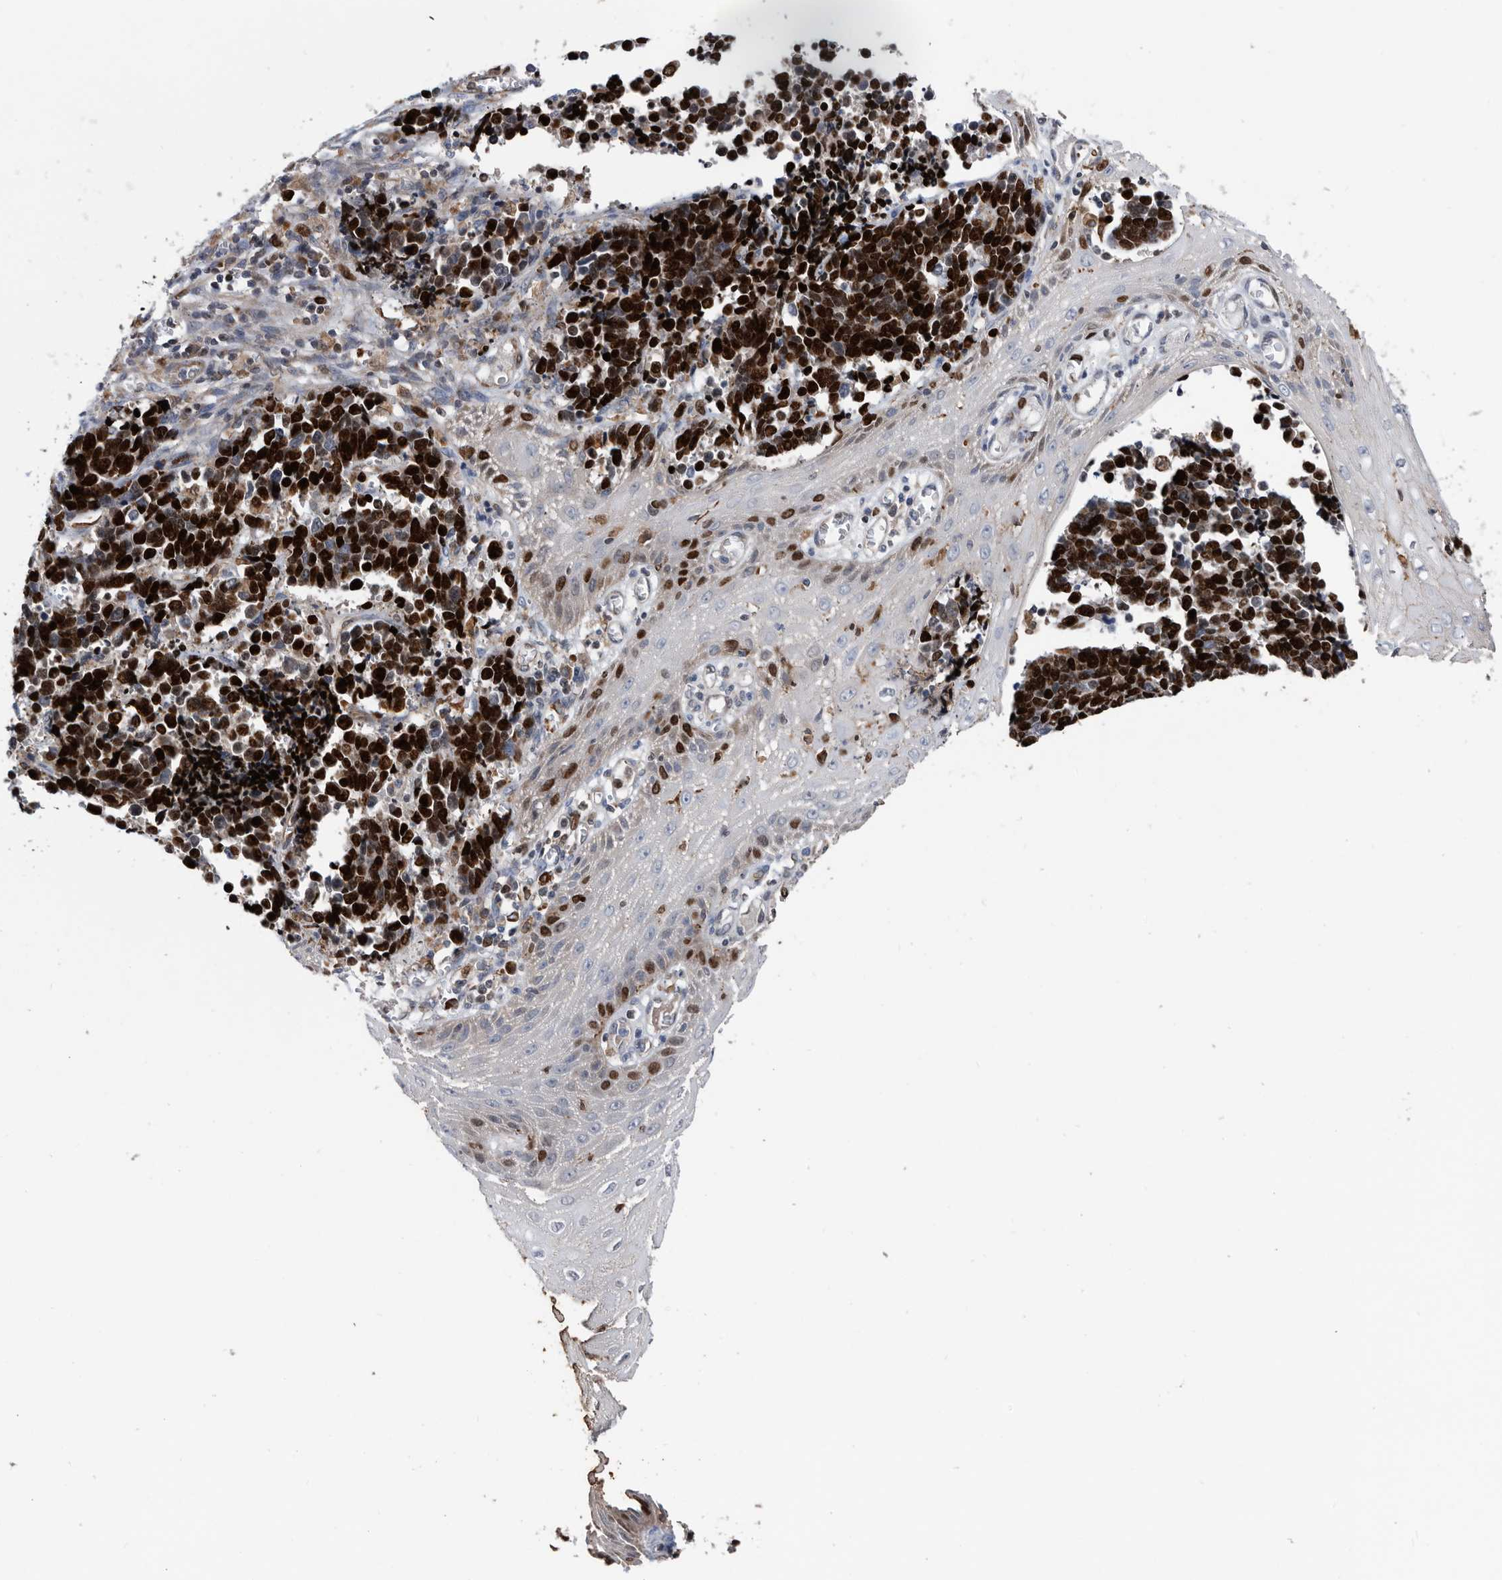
{"staining": {"intensity": "strong", "quantity": ">75%", "location": "nuclear"}, "tissue": "cervical cancer", "cell_type": "Tumor cells", "image_type": "cancer", "snomed": [{"axis": "morphology", "description": "Normal tissue, NOS"}, {"axis": "morphology", "description": "Squamous cell carcinoma, NOS"}, {"axis": "topography", "description": "Cervix"}], "caption": "Immunohistochemistry photomicrograph of neoplastic tissue: human cervical cancer (squamous cell carcinoma) stained using IHC reveals high levels of strong protein expression localized specifically in the nuclear of tumor cells, appearing as a nuclear brown color.", "gene": "ATAD2", "patient": {"sex": "female", "age": 35}}